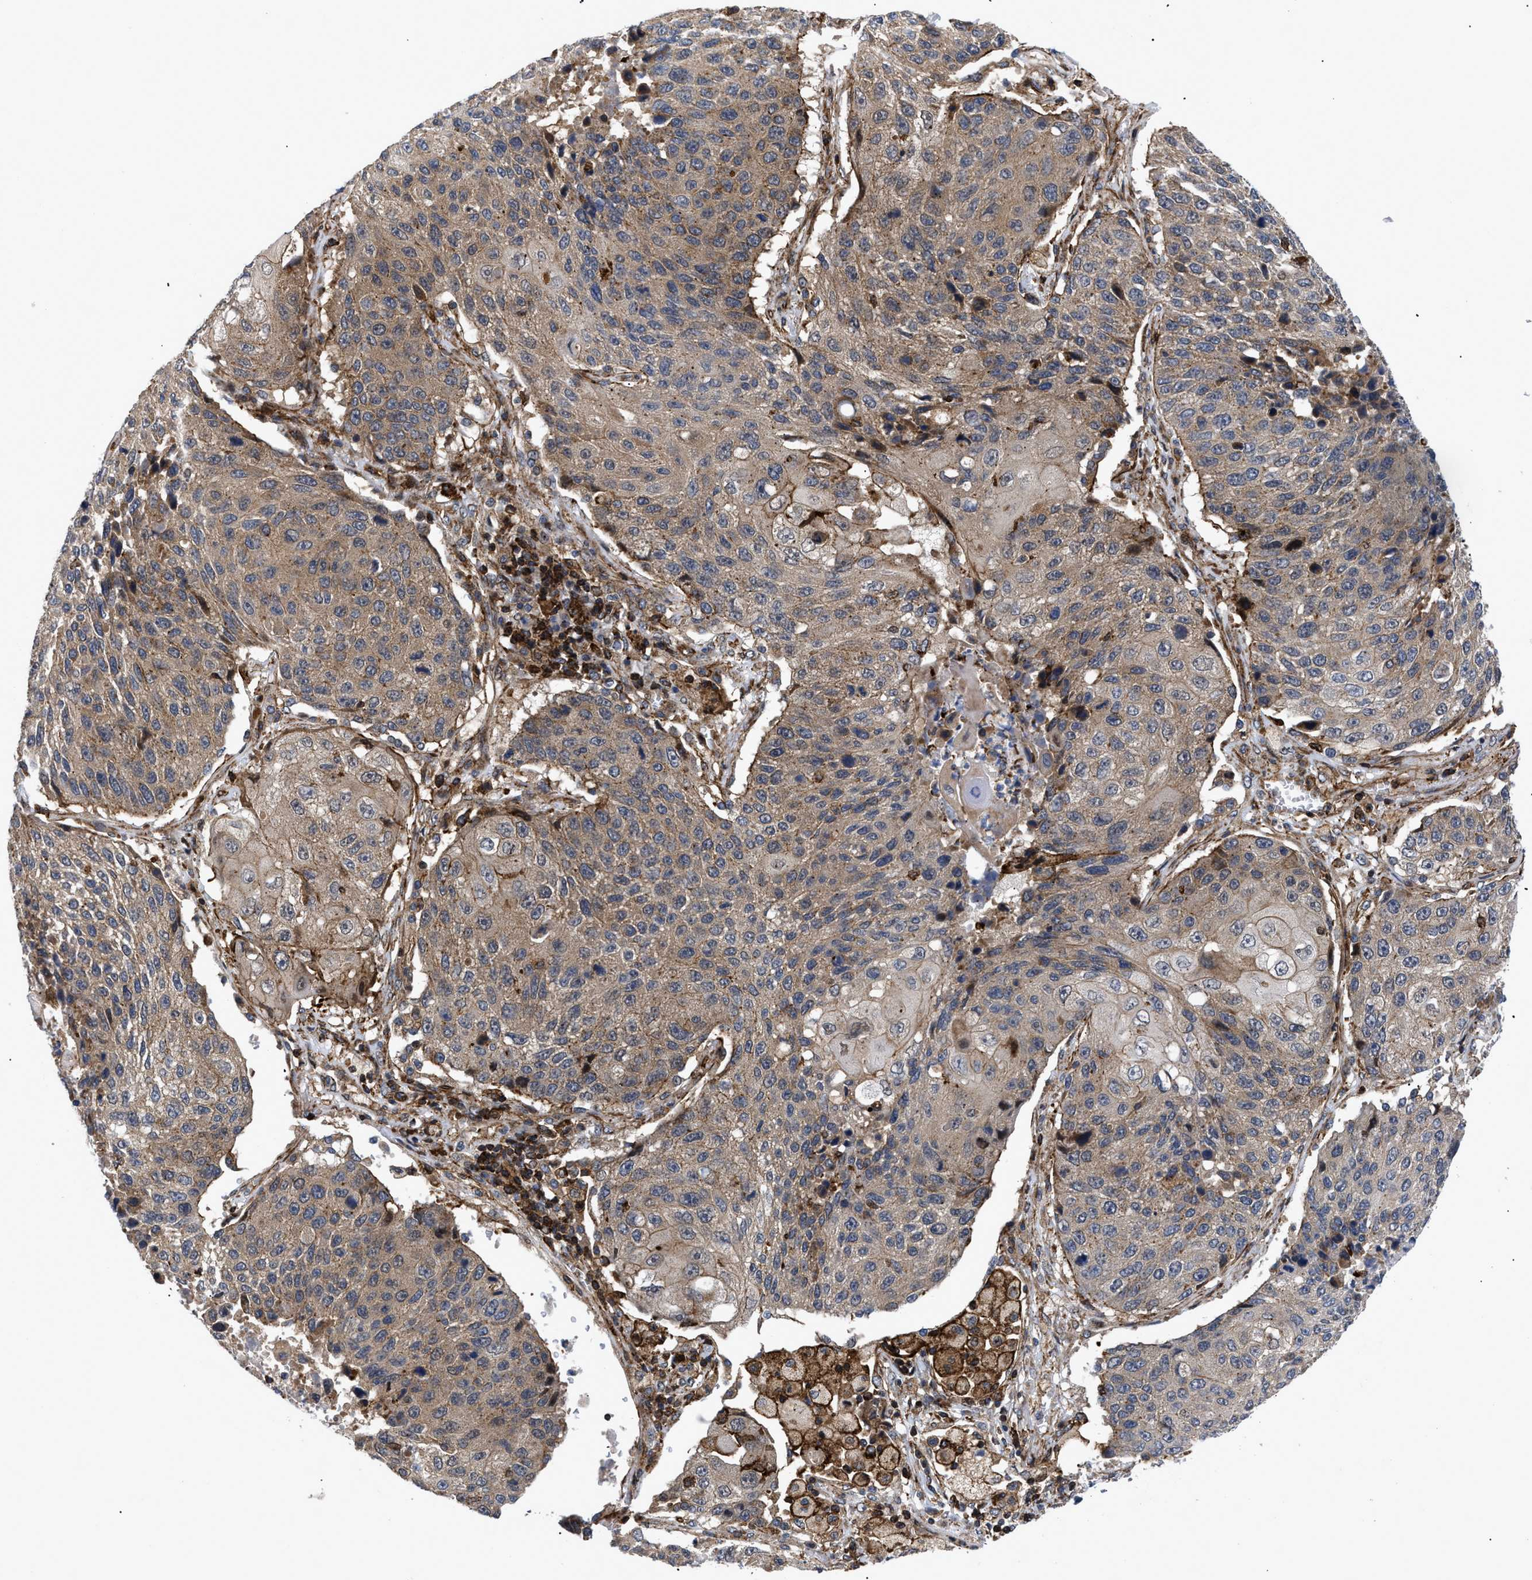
{"staining": {"intensity": "moderate", "quantity": ">75%", "location": "cytoplasmic/membranous"}, "tissue": "lung cancer", "cell_type": "Tumor cells", "image_type": "cancer", "snomed": [{"axis": "morphology", "description": "Squamous cell carcinoma, NOS"}, {"axis": "topography", "description": "Lung"}], "caption": "IHC of lung cancer (squamous cell carcinoma) demonstrates medium levels of moderate cytoplasmic/membranous staining in approximately >75% of tumor cells.", "gene": "SPAST", "patient": {"sex": "male", "age": 61}}